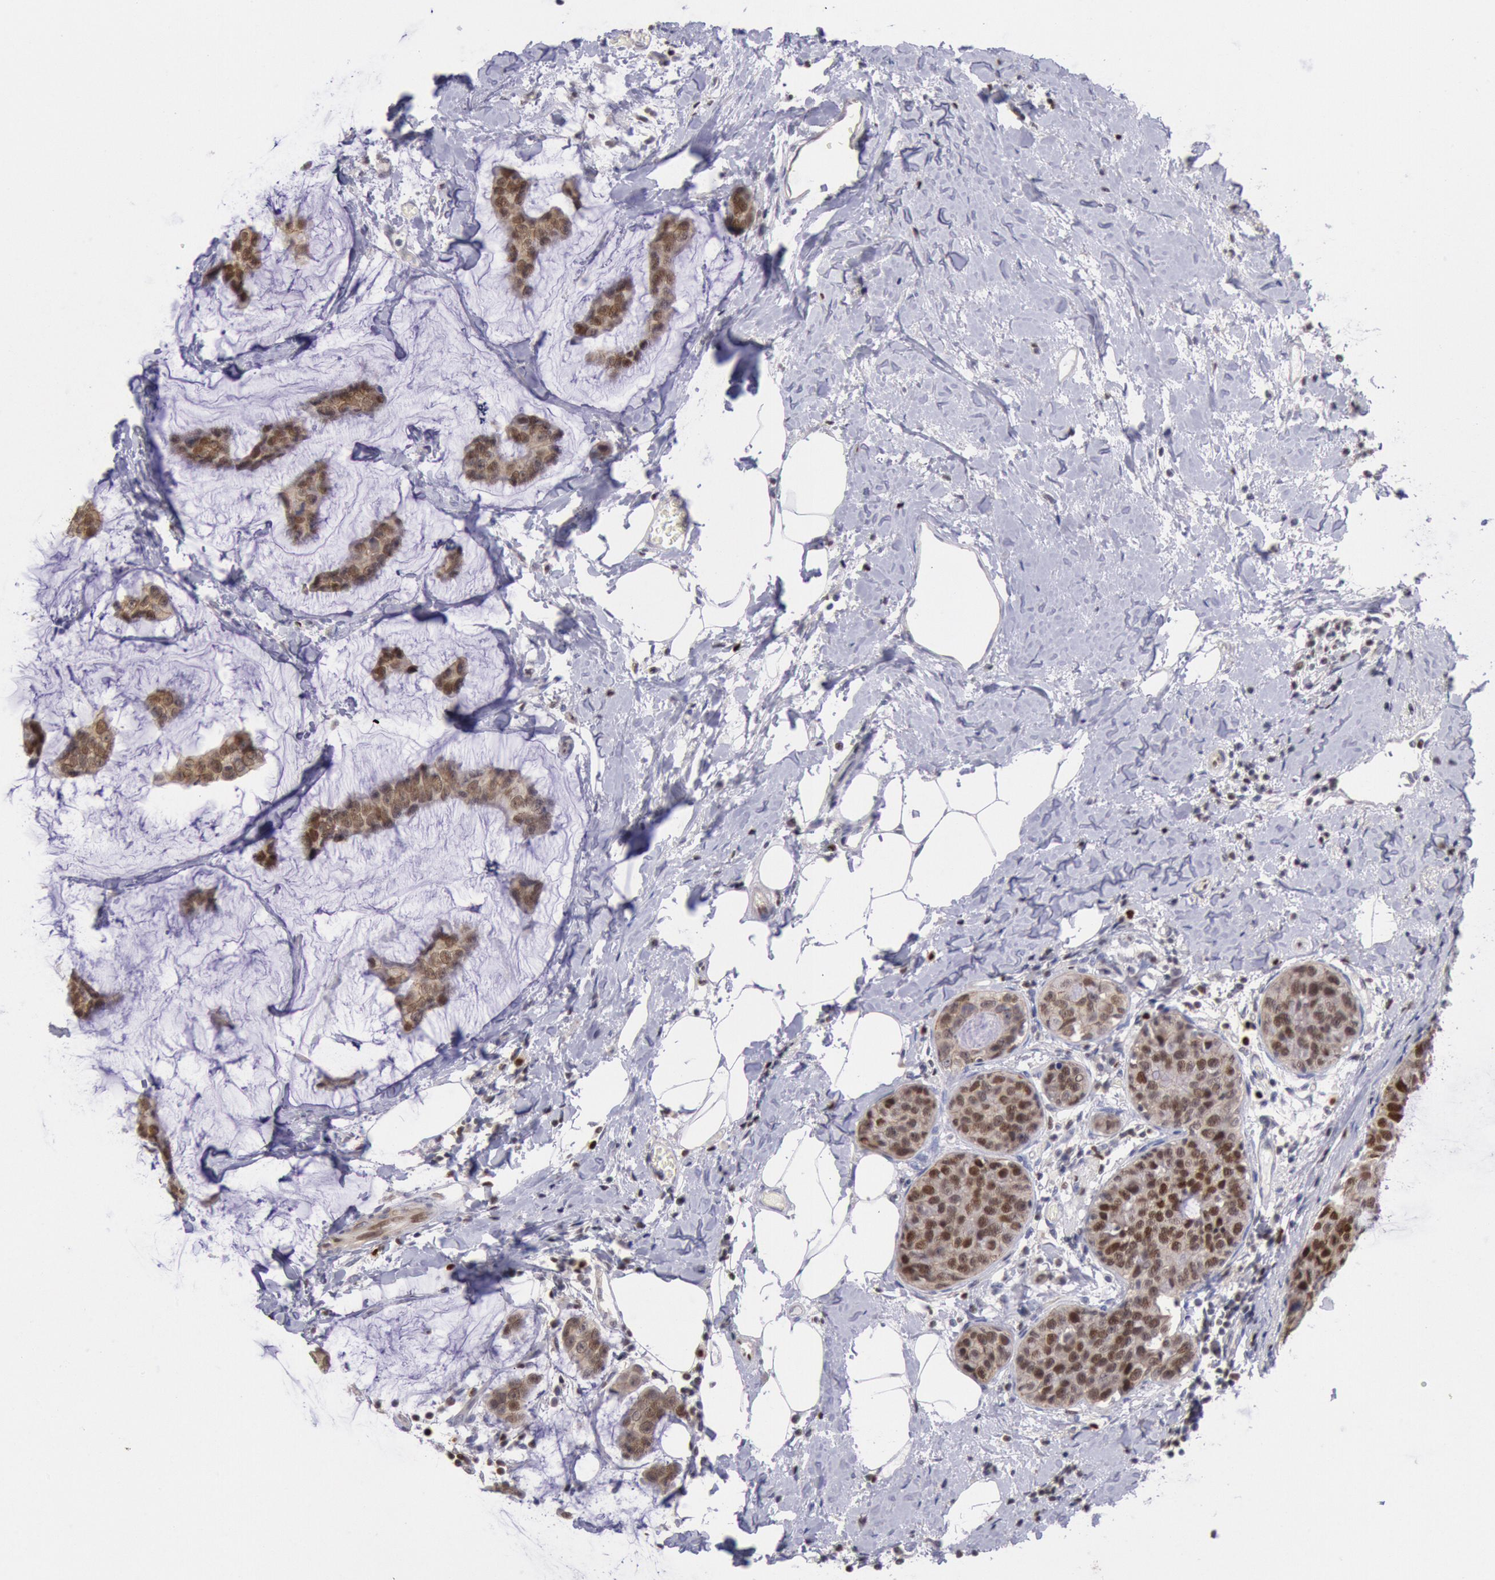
{"staining": {"intensity": "strong", "quantity": ">75%", "location": "cytoplasmic/membranous,nuclear"}, "tissue": "breast cancer", "cell_type": "Tumor cells", "image_type": "cancer", "snomed": [{"axis": "morphology", "description": "Normal tissue, NOS"}, {"axis": "morphology", "description": "Duct carcinoma"}, {"axis": "topography", "description": "Breast"}], "caption": "Protein positivity by immunohistochemistry (IHC) shows strong cytoplasmic/membranous and nuclear staining in approximately >75% of tumor cells in breast cancer (invasive ductal carcinoma).", "gene": "RPS6KA5", "patient": {"sex": "female", "age": 50}}